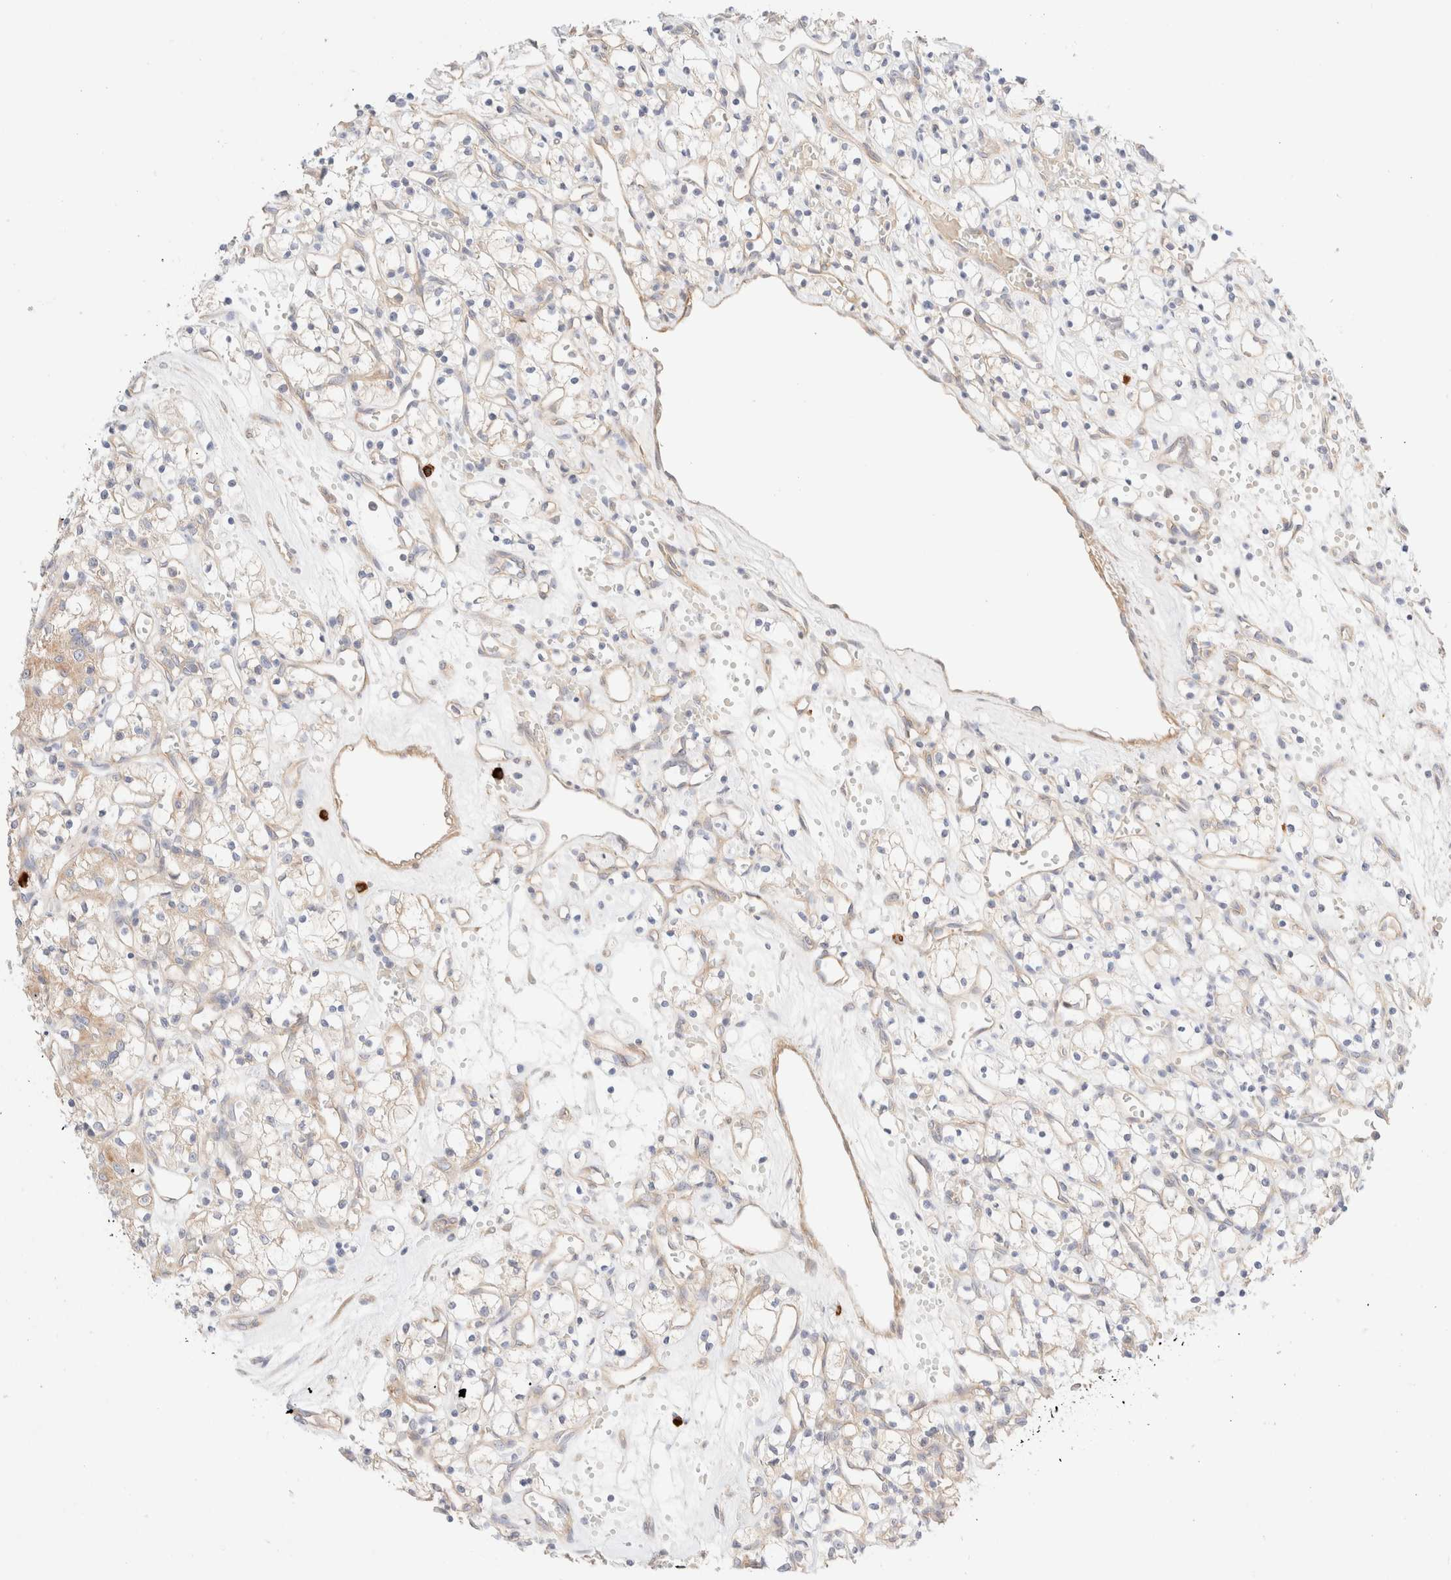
{"staining": {"intensity": "weak", "quantity": "25%-75%", "location": "cytoplasmic/membranous"}, "tissue": "renal cancer", "cell_type": "Tumor cells", "image_type": "cancer", "snomed": [{"axis": "morphology", "description": "Adenocarcinoma, NOS"}, {"axis": "topography", "description": "Kidney"}], "caption": "Human adenocarcinoma (renal) stained with a brown dye exhibits weak cytoplasmic/membranous positive positivity in approximately 25%-75% of tumor cells.", "gene": "NIBAN2", "patient": {"sex": "female", "age": 59}}